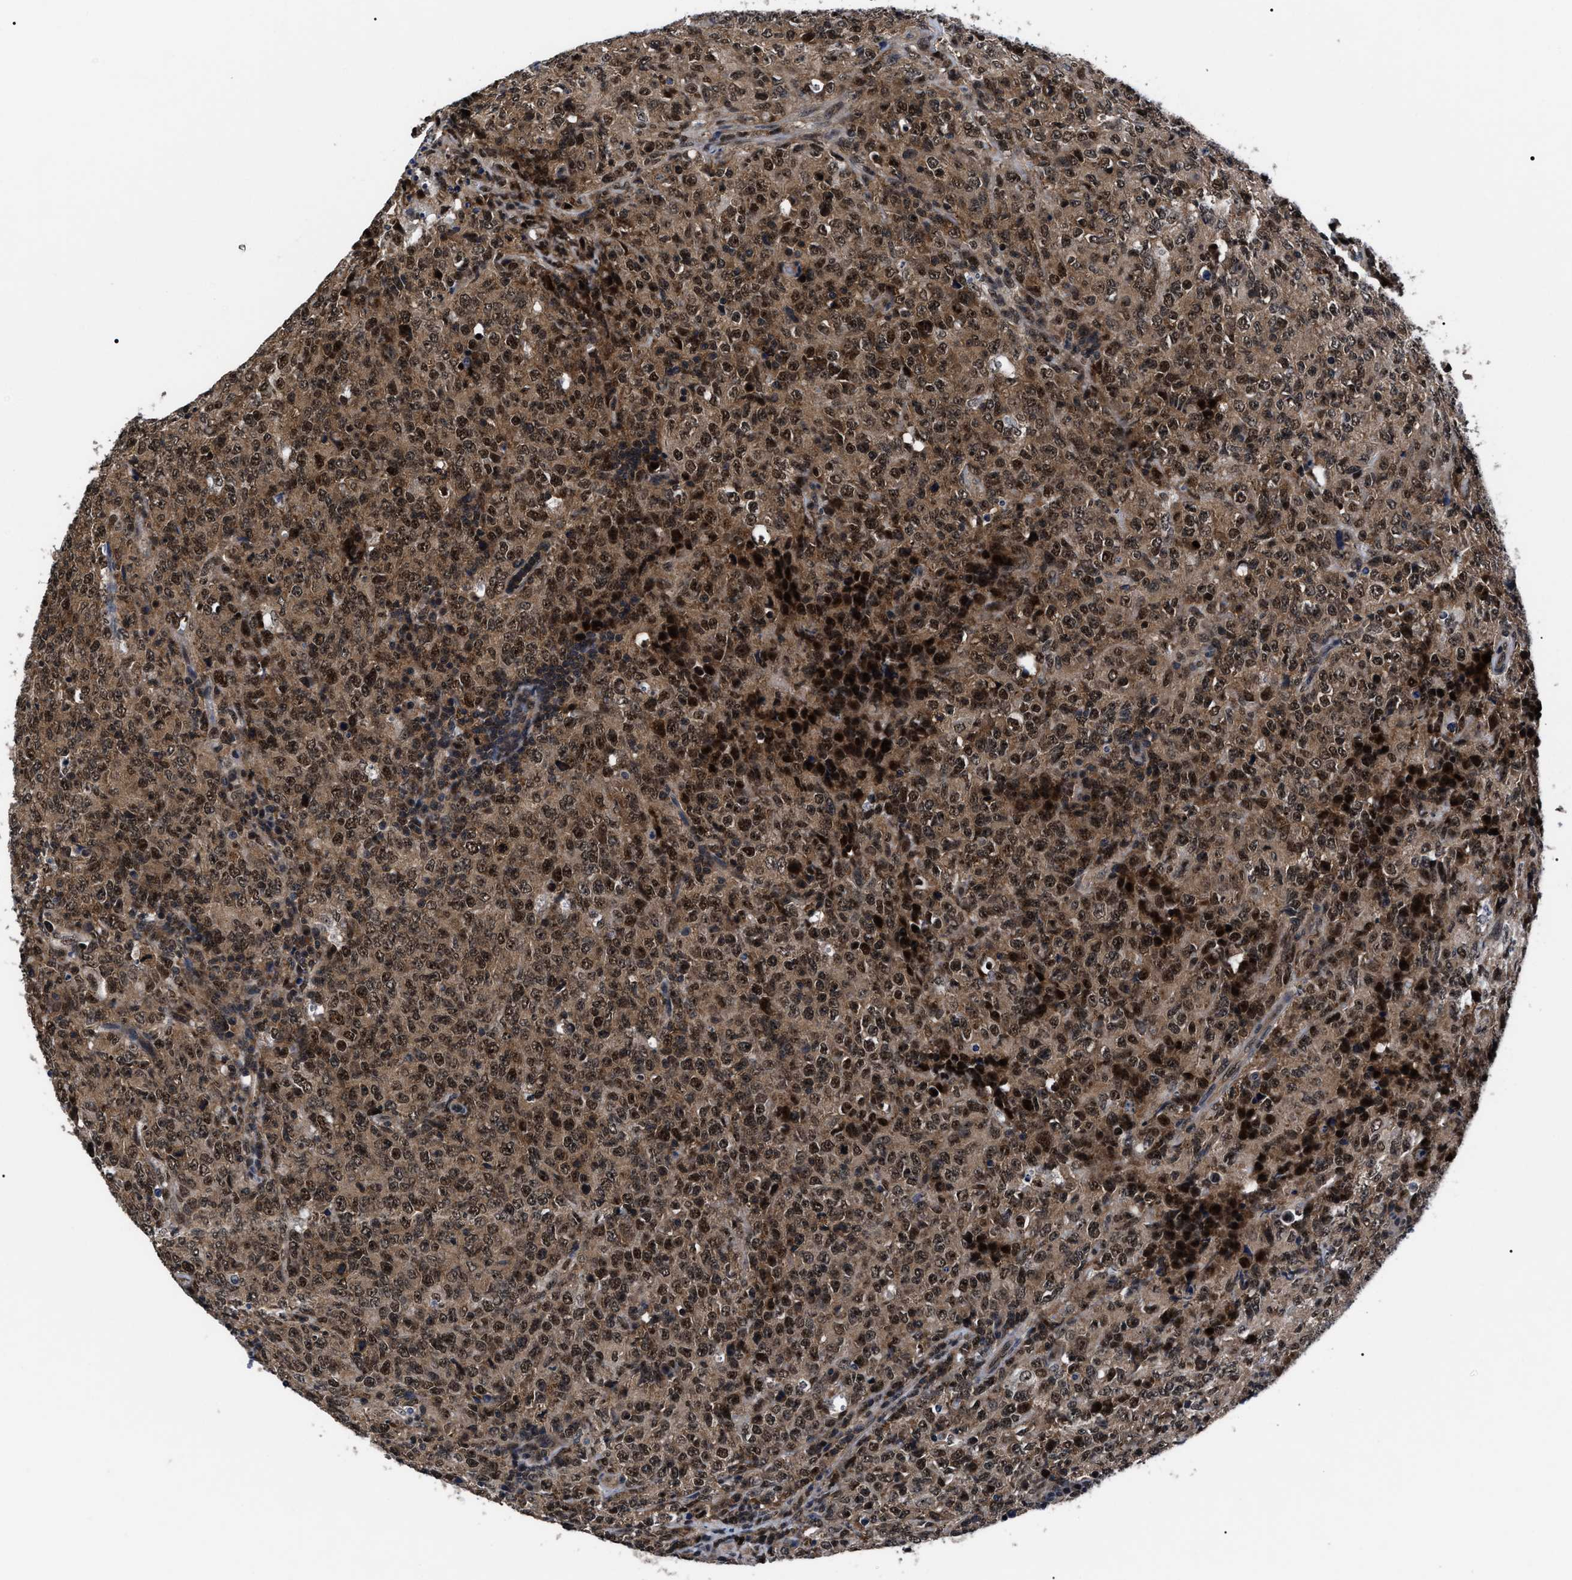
{"staining": {"intensity": "moderate", "quantity": ">75%", "location": "cytoplasmic/membranous,nuclear"}, "tissue": "lymphoma", "cell_type": "Tumor cells", "image_type": "cancer", "snomed": [{"axis": "morphology", "description": "Malignant lymphoma, non-Hodgkin's type, High grade"}, {"axis": "topography", "description": "Tonsil"}], "caption": "High-grade malignant lymphoma, non-Hodgkin's type was stained to show a protein in brown. There is medium levels of moderate cytoplasmic/membranous and nuclear positivity in approximately >75% of tumor cells.", "gene": "CSNK2A1", "patient": {"sex": "female", "age": 36}}